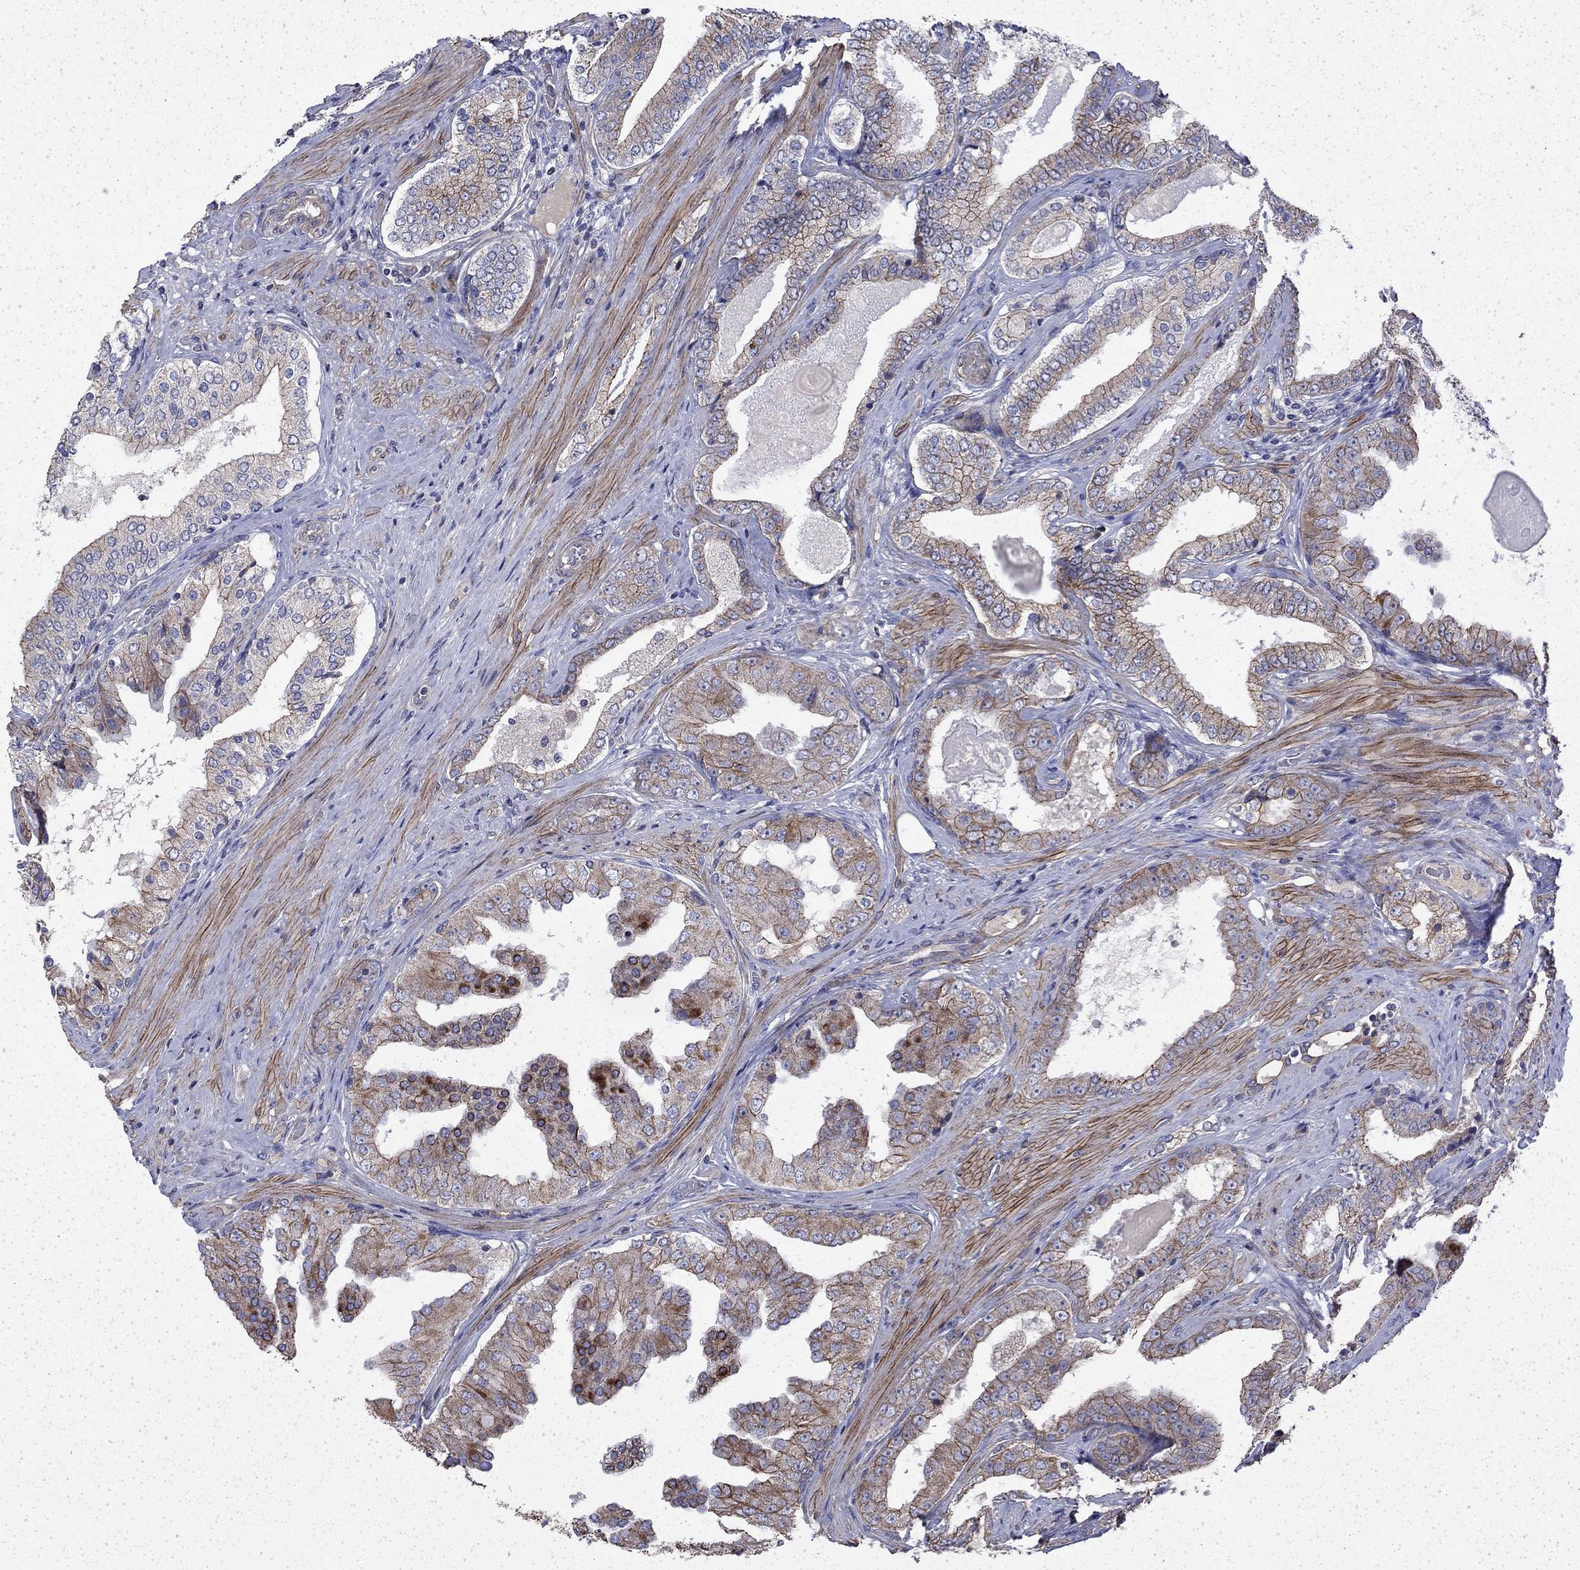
{"staining": {"intensity": "strong", "quantity": "<25%", "location": "cytoplasmic/membranous"}, "tissue": "prostate cancer", "cell_type": "Tumor cells", "image_type": "cancer", "snomed": [{"axis": "morphology", "description": "Adenocarcinoma, Low grade"}, {"axis": "topography", "description": "Prostate and seminal vesicle, NOS"}], "caption": "Immunohistochemistry (IHC) image of neoplastic tissue: human low-grade adenocarcinoma (prostate) stained using immunohistochemistry shows medium levels of strong protein expression localized specifically in the cytoplasmic/membranous of tumor cells, appearing as a cytoplasmic/membranous brown color.", "gene": "DTNA", "patient": {"sex": "male", "age": 61}}